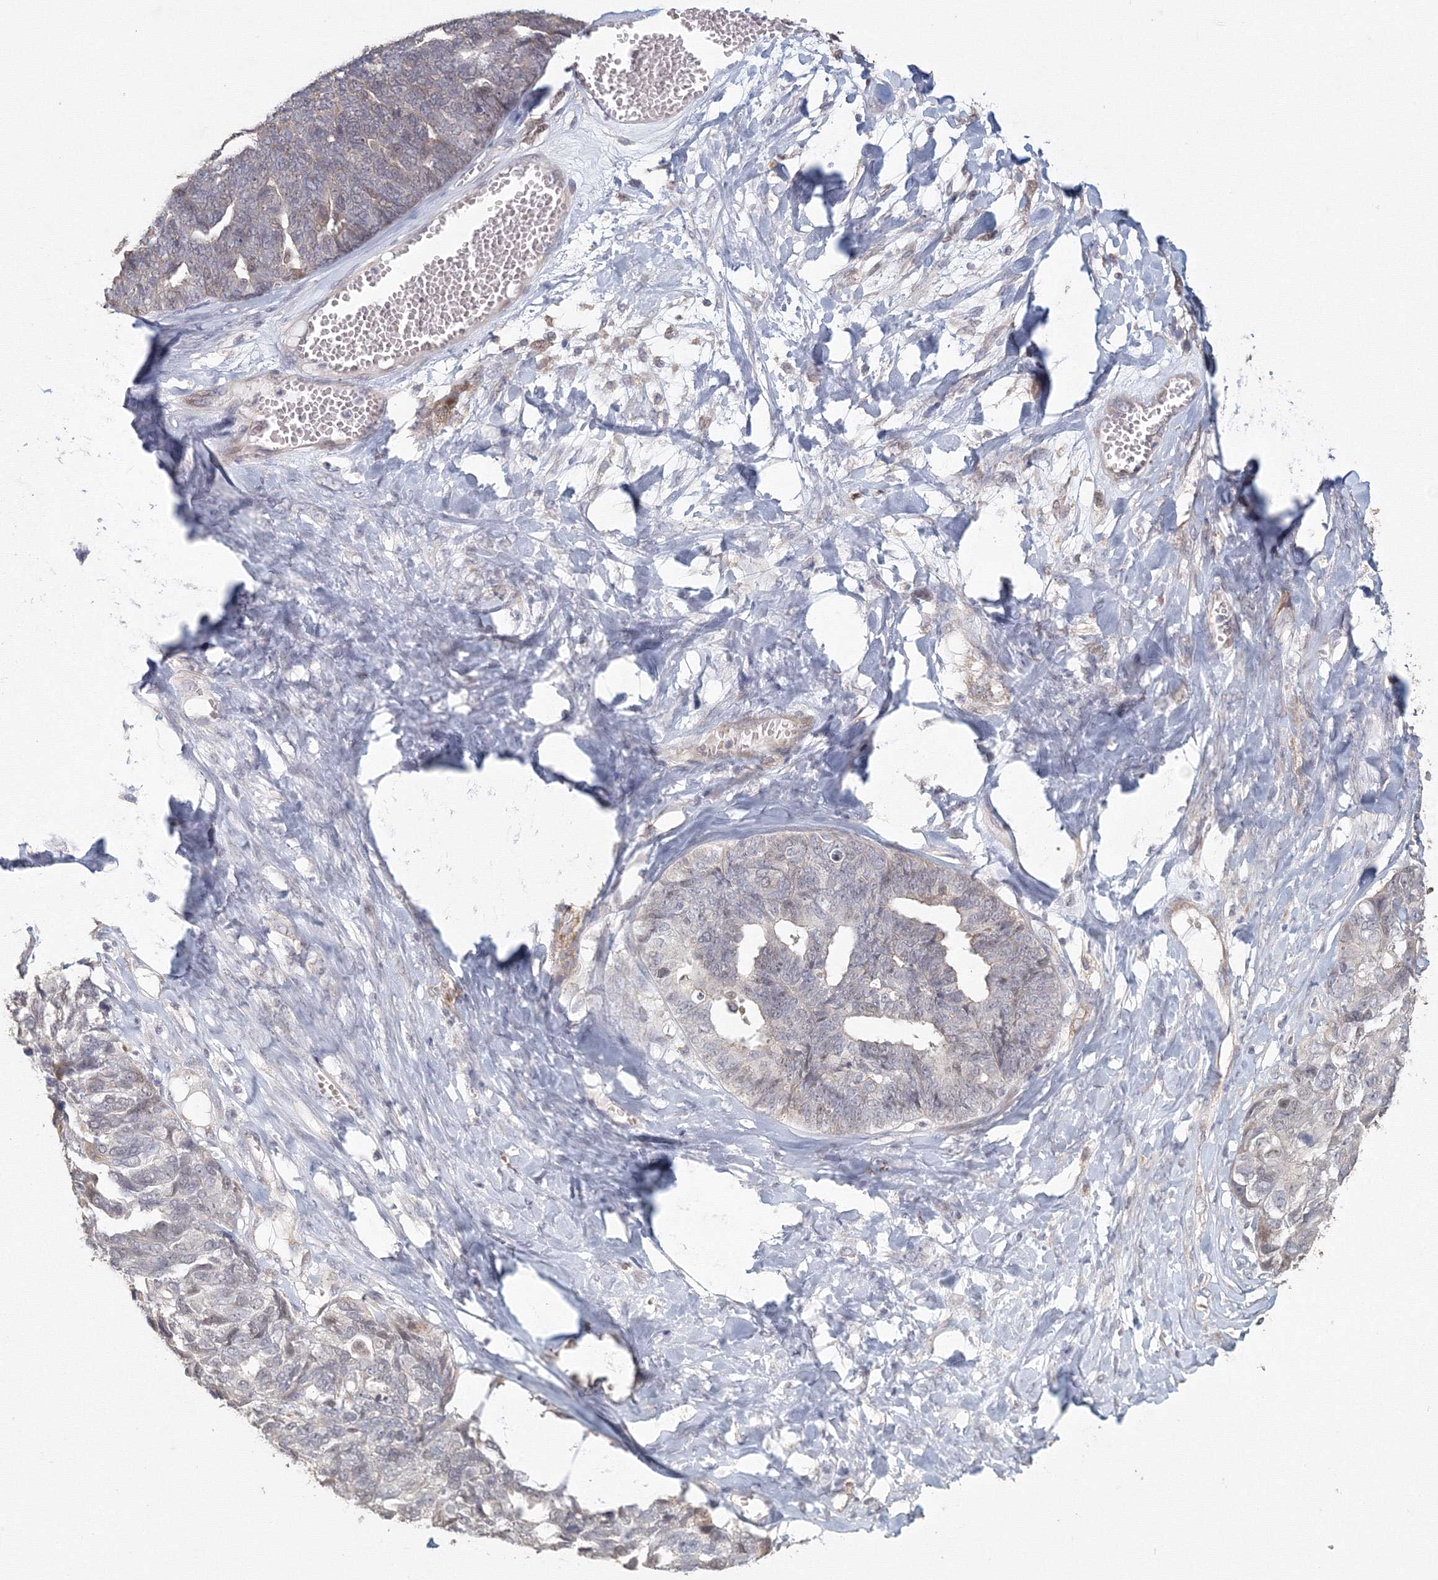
{"staining": {"intensity": "weak", "quantity": "<25%", "location": "nuclear"}, "tissue": "ovarian cancer", "cell_type": "Tumor cells", "image_type": "cancer", "snomed": [{"axis": "morphology", "description": "Cystadenocarcinoma, serous, NOS"}, {"axis": "topography", "description": "Ovary"}], "caption": "An immunohistochemistry photomicrograph of ovarian cancer is shown. There is no staining in tumor cells of ovarian cancer.", "gene": "TACC2", "patient": {"sex": "female", "age": 79}}